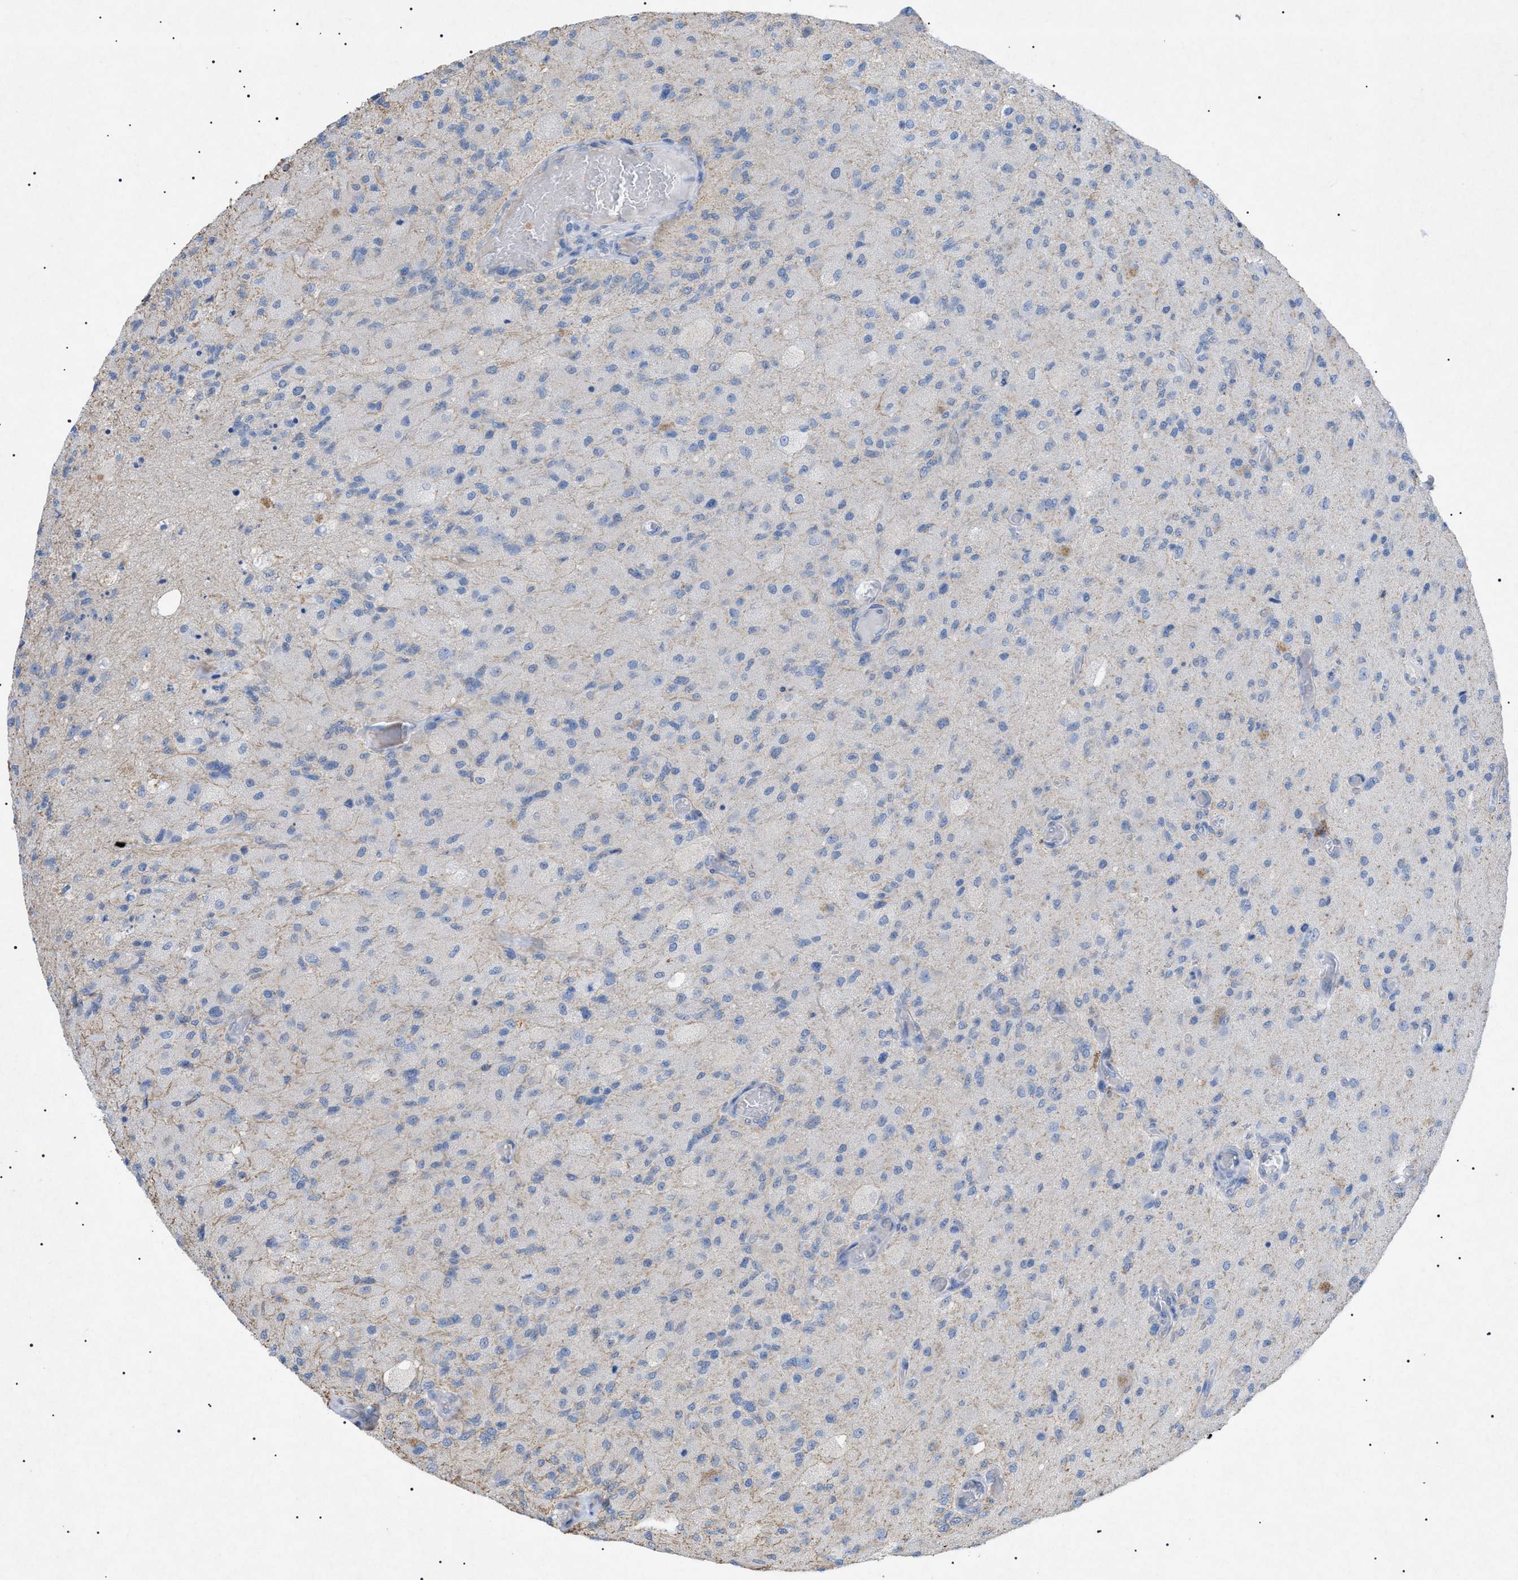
{"staining": {"intensity": "weak", "quantity": "<25%", "location": "cytoplasmic/membranous"}, "tissue": "glioma", "cell_type": "Tumor cells", "image_type": "cancer", "snomed": [{"axis": "morphology", "description": "Normal tissue, NOS"}, {"axis": "morphology", "description": "Glioma, malignant, High grade"}, {"axis": "topography", "description": "Cerebral cortex"}], "caption": "Malignant glioma (high-grade) was stained to show a protein in brown. There is no significant expression in tumor cells.", "gene": "ADAMTS1", "patient": {"sex": "male", "age": 77}}